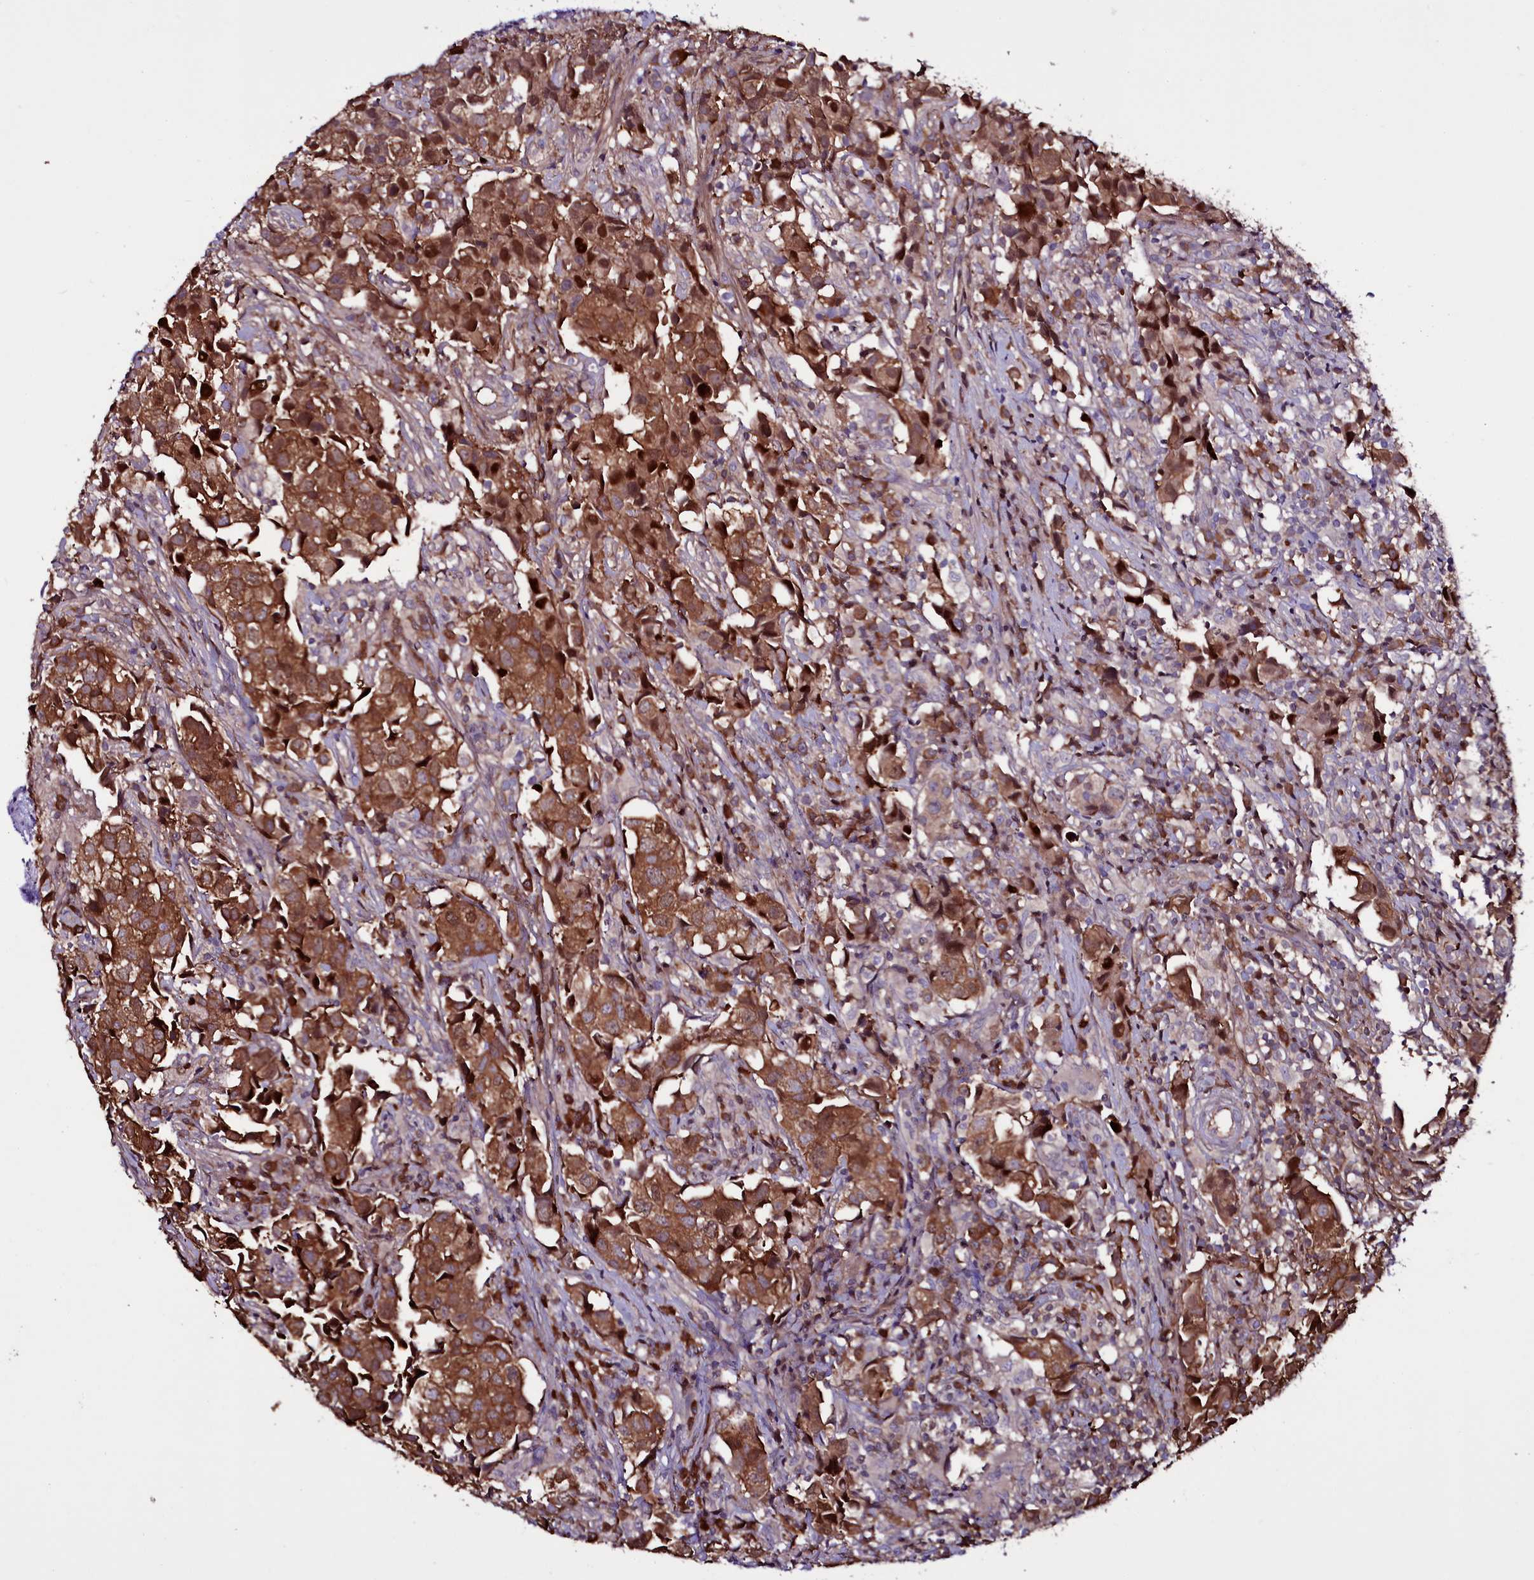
{"staining": {"intensity": "moderate", "quantity": ">75%", "location": "cytoplasmic/membranous,nuclear"}, "tissue": "urothelial cancer", "cell_type": "Tumor cells", "image_type": "cancer", "snomed": [{"axis": "morphology", "description": "Urothelial carcinoma, High grade"}, {"axis": "topography", "description": "Urinary bladder"}], "caption": "Immunohistochemical staining of urothelial cancer exhibits medium levels of moderate cytoplasmic/membranous and nuclear protein positivity in approximately >75% of tumor cells.", "gene": "MEX3C", "patient": {"sex": "female", "age": 75}}